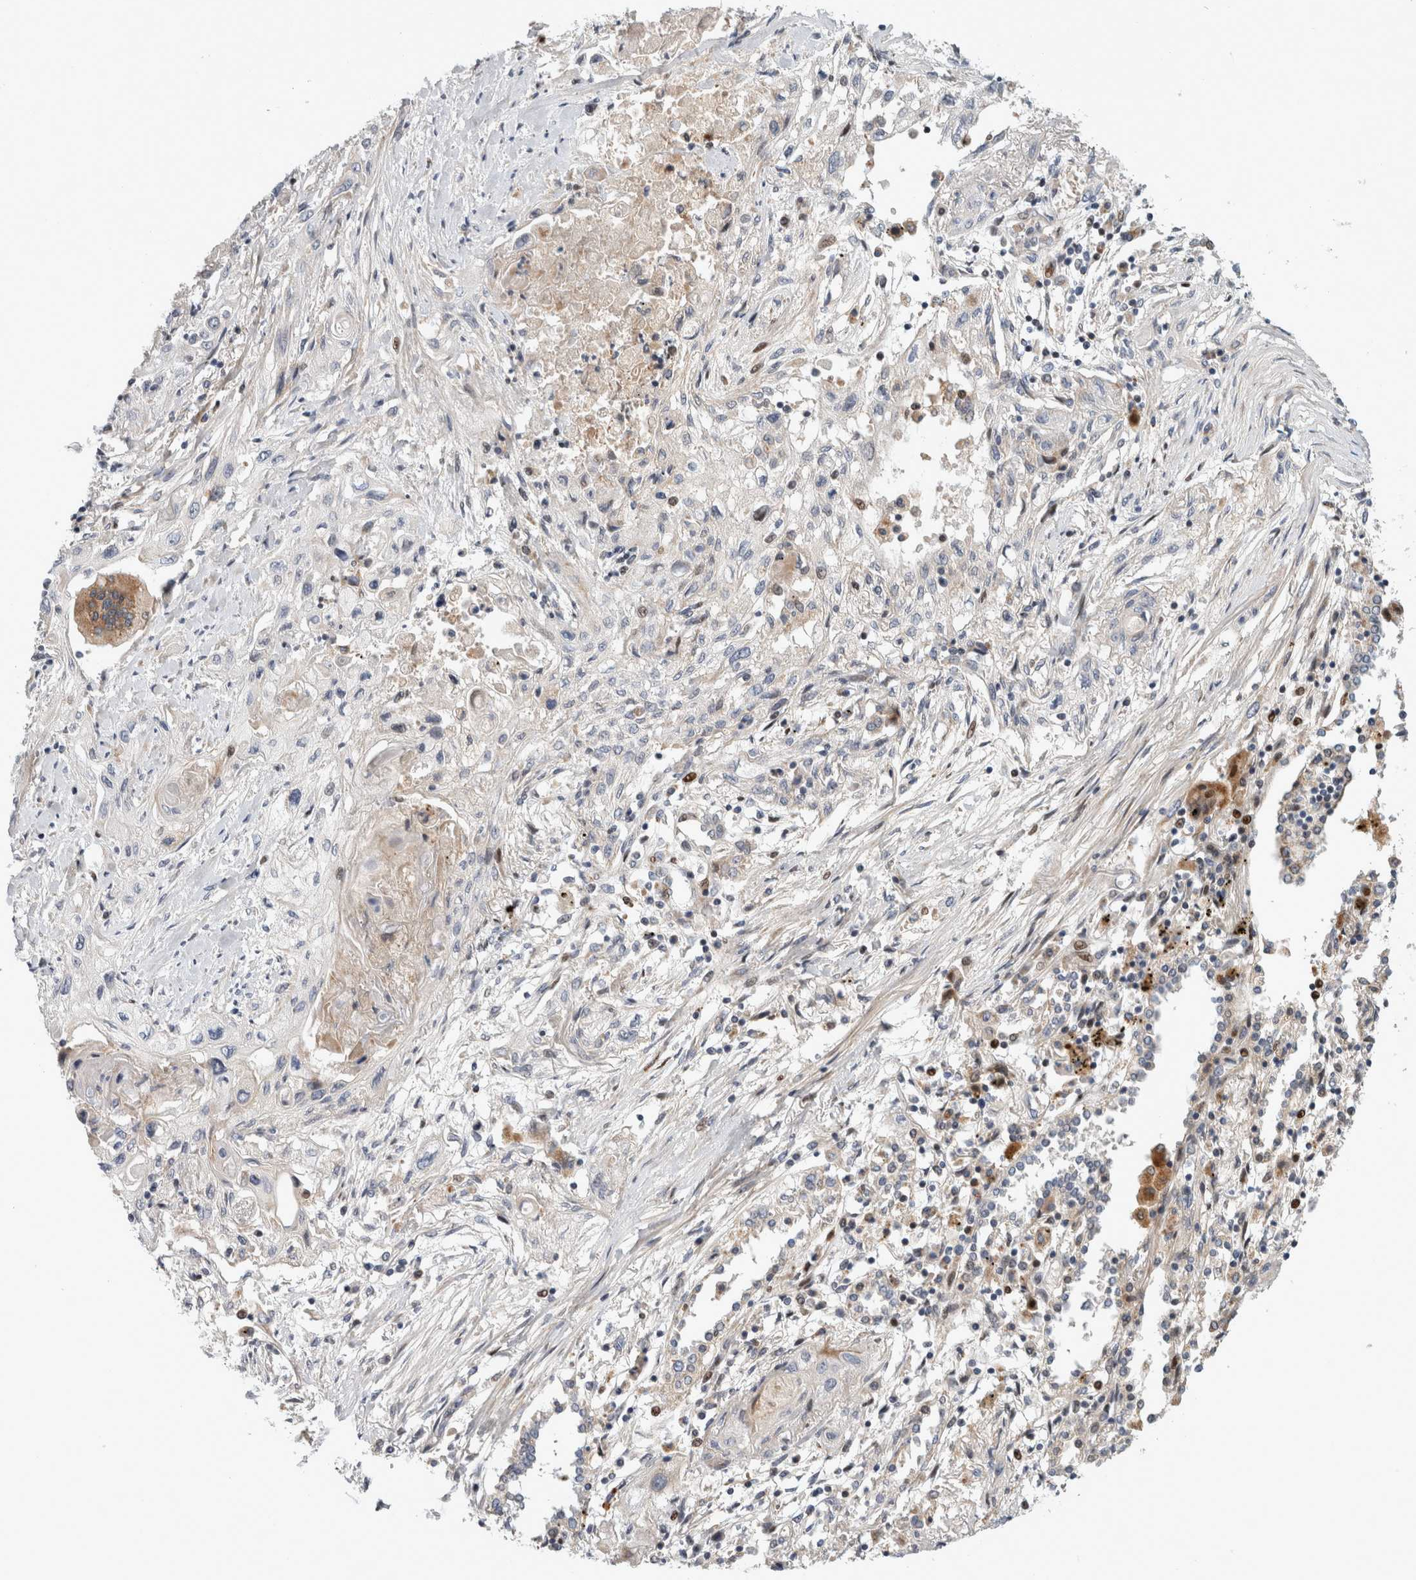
{"staining": {"intensity": "negative", "quantity": "none", "location": "none"}, "tissue": "lung cancer", "cell_type": "Tumor cells", "image_type": "cancer", "snomed": [{"axis": "morphology", "description": "Squamous cell carcinoma, NOS"}, {"axis": "topography", "description": "Lung"}], "caption": "Tumor cells show no significant protein expression in lung cancer (squamous cell carcinoma). (DAB immunohistochemistry visualized using brightfield microscopy, high magnification).", "gene": "RBM48", "patient": {"sex": "female", "age": 47}}